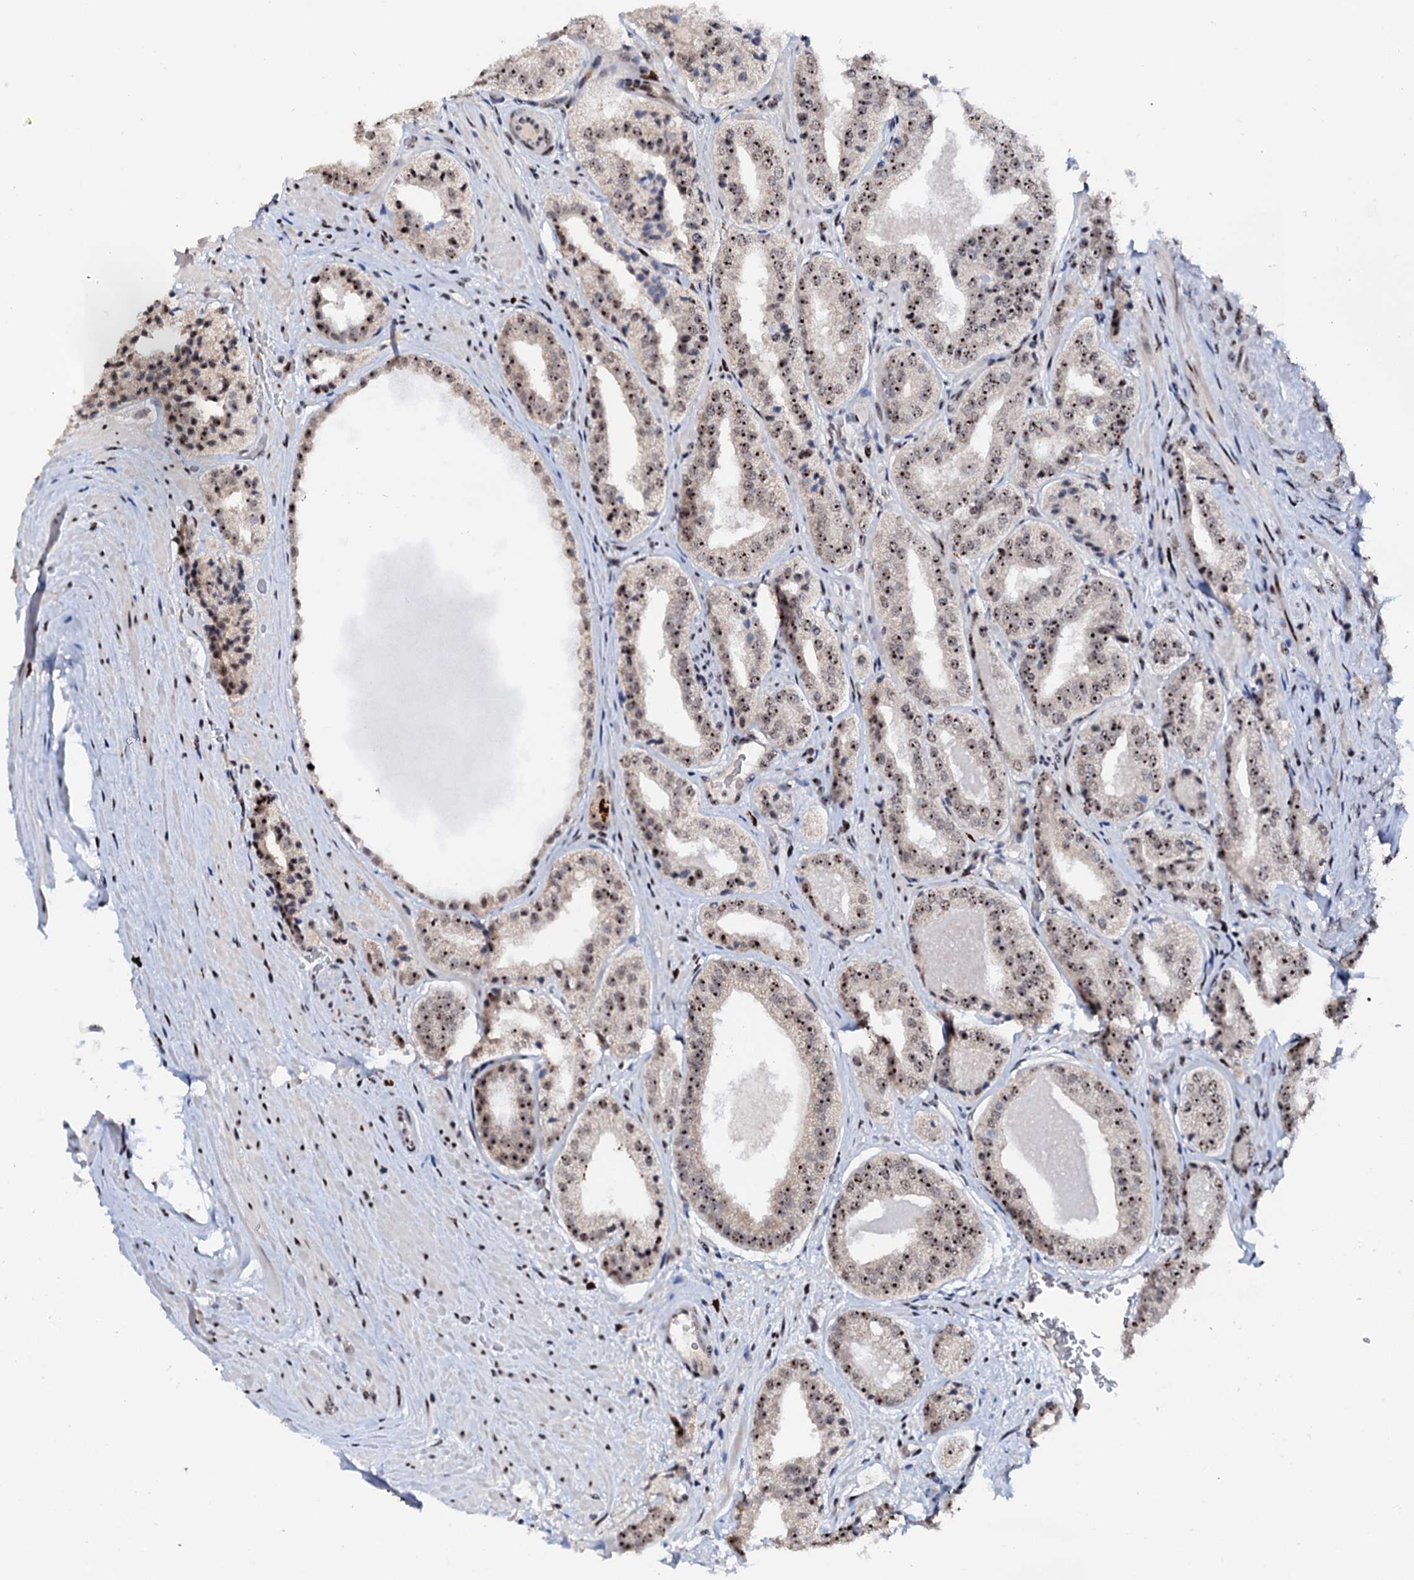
{"staining": {"intensity": "moderate", "quantity": ">75%", "location": "nuclear"}, "tissue": "prostate cancer", "cell_type": "Tumor cells", "image_type": "cancer", "snomed": [{"axis": "morphology", "description": "Adenocarcinoma, High grade"}, {"axis": "topography", "description": "Prostate"}], "caption": "An immunohistochemistry (IHC) micrograph of neoplastic tissue is shown. Protein staining in brown highlights moderate nuclear positivity in prostate adenocarcinoma (high-grade) within tumor cells. The protein of interest is shown in brown color, while the nuclei are stained blue.", "gene": "NEUROG3", "patient": {"sex": "male", "age": 71}}